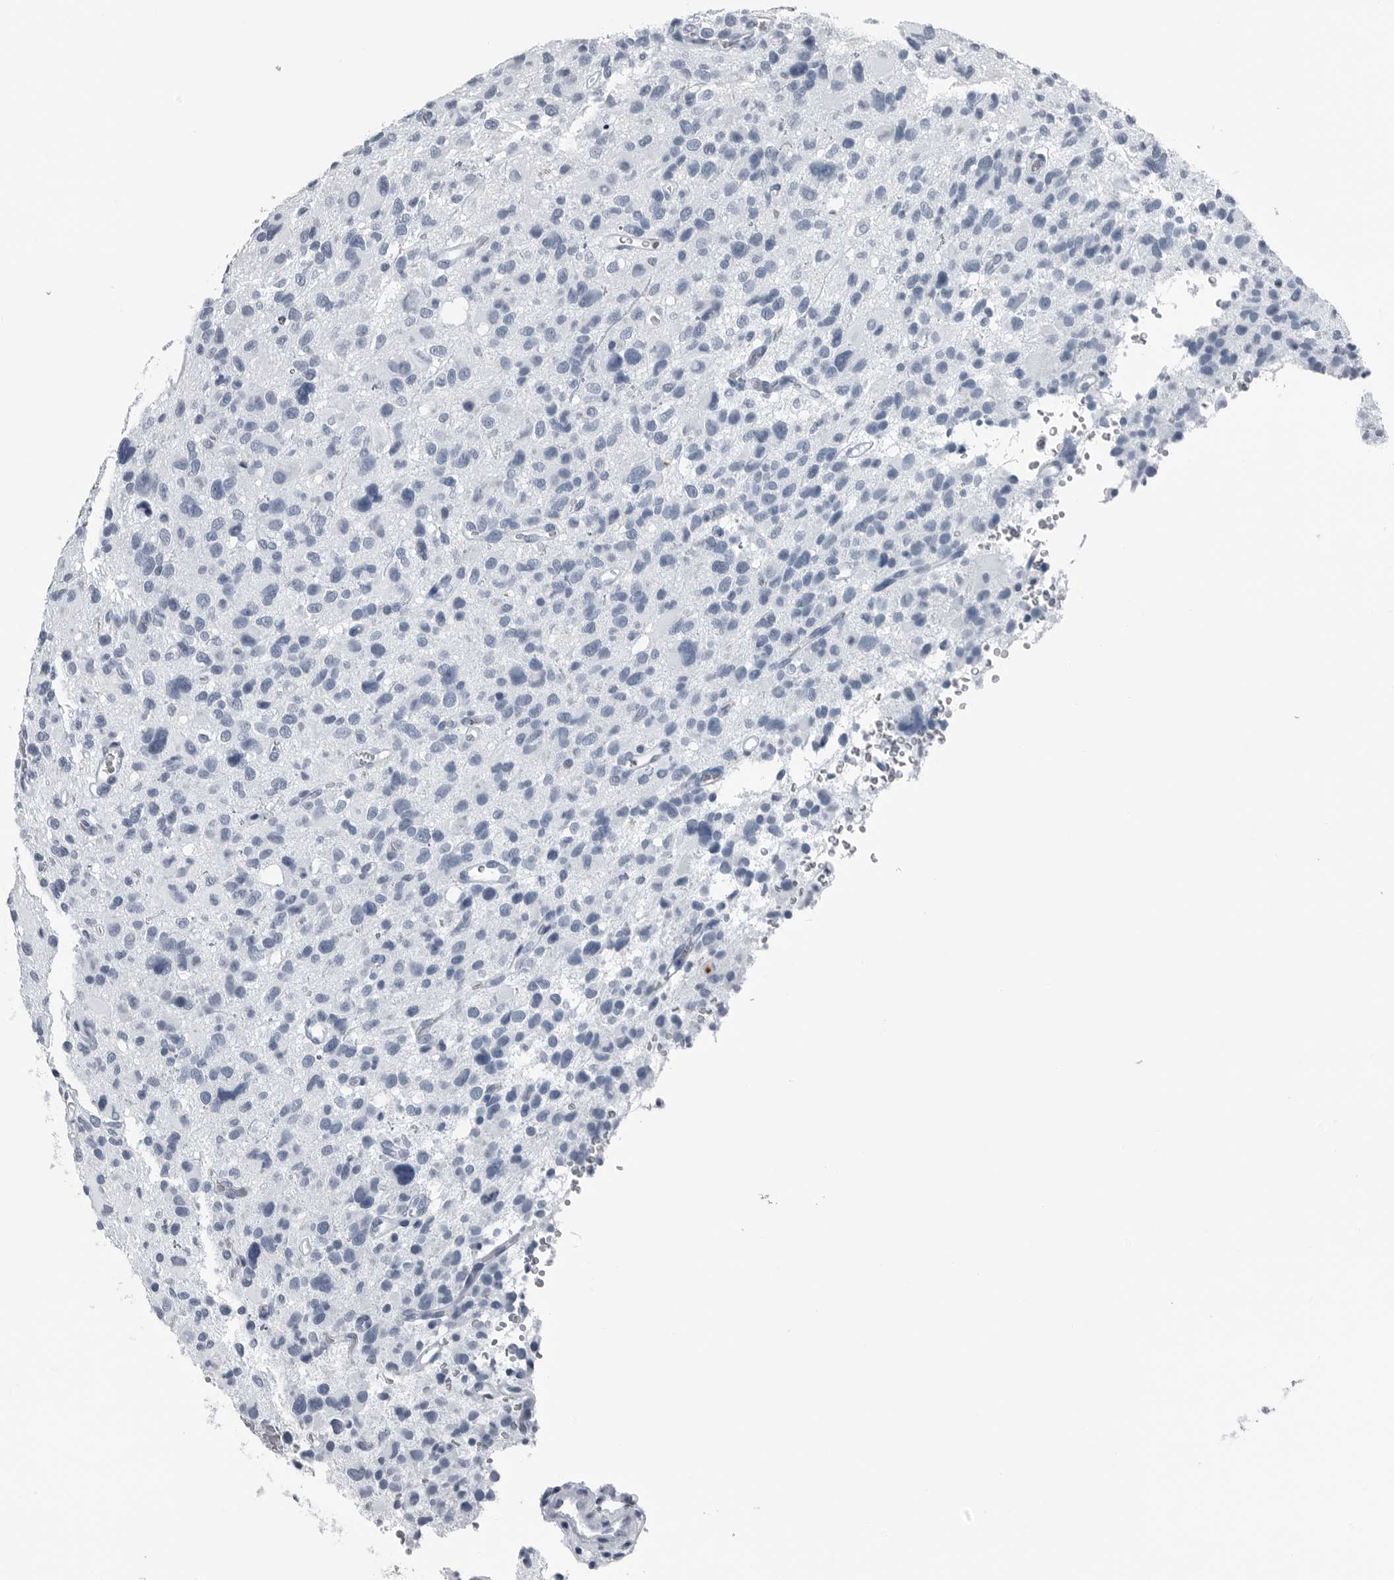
{"staining": {"intensity": "negative", "quantity": "none", "location": "none"}, "tissue": "glioma", "cell_type": "Tumor cells", "image_type": "cancer", "snomed": [{"axis": "morphology", "description": "Glioma, malignant, High grade"}, {"axis": "topography", "description": "Brain"}], "caption": "Immunohistochemistry (IHC) micrograph of neoplastic tissue: glioma stained with DAB (3,3'-diaminobenzidine) shows no significant protein expression in tumor cells.", "gene": "SPINK1", "patient": {"sex": "male", "age": 48}}